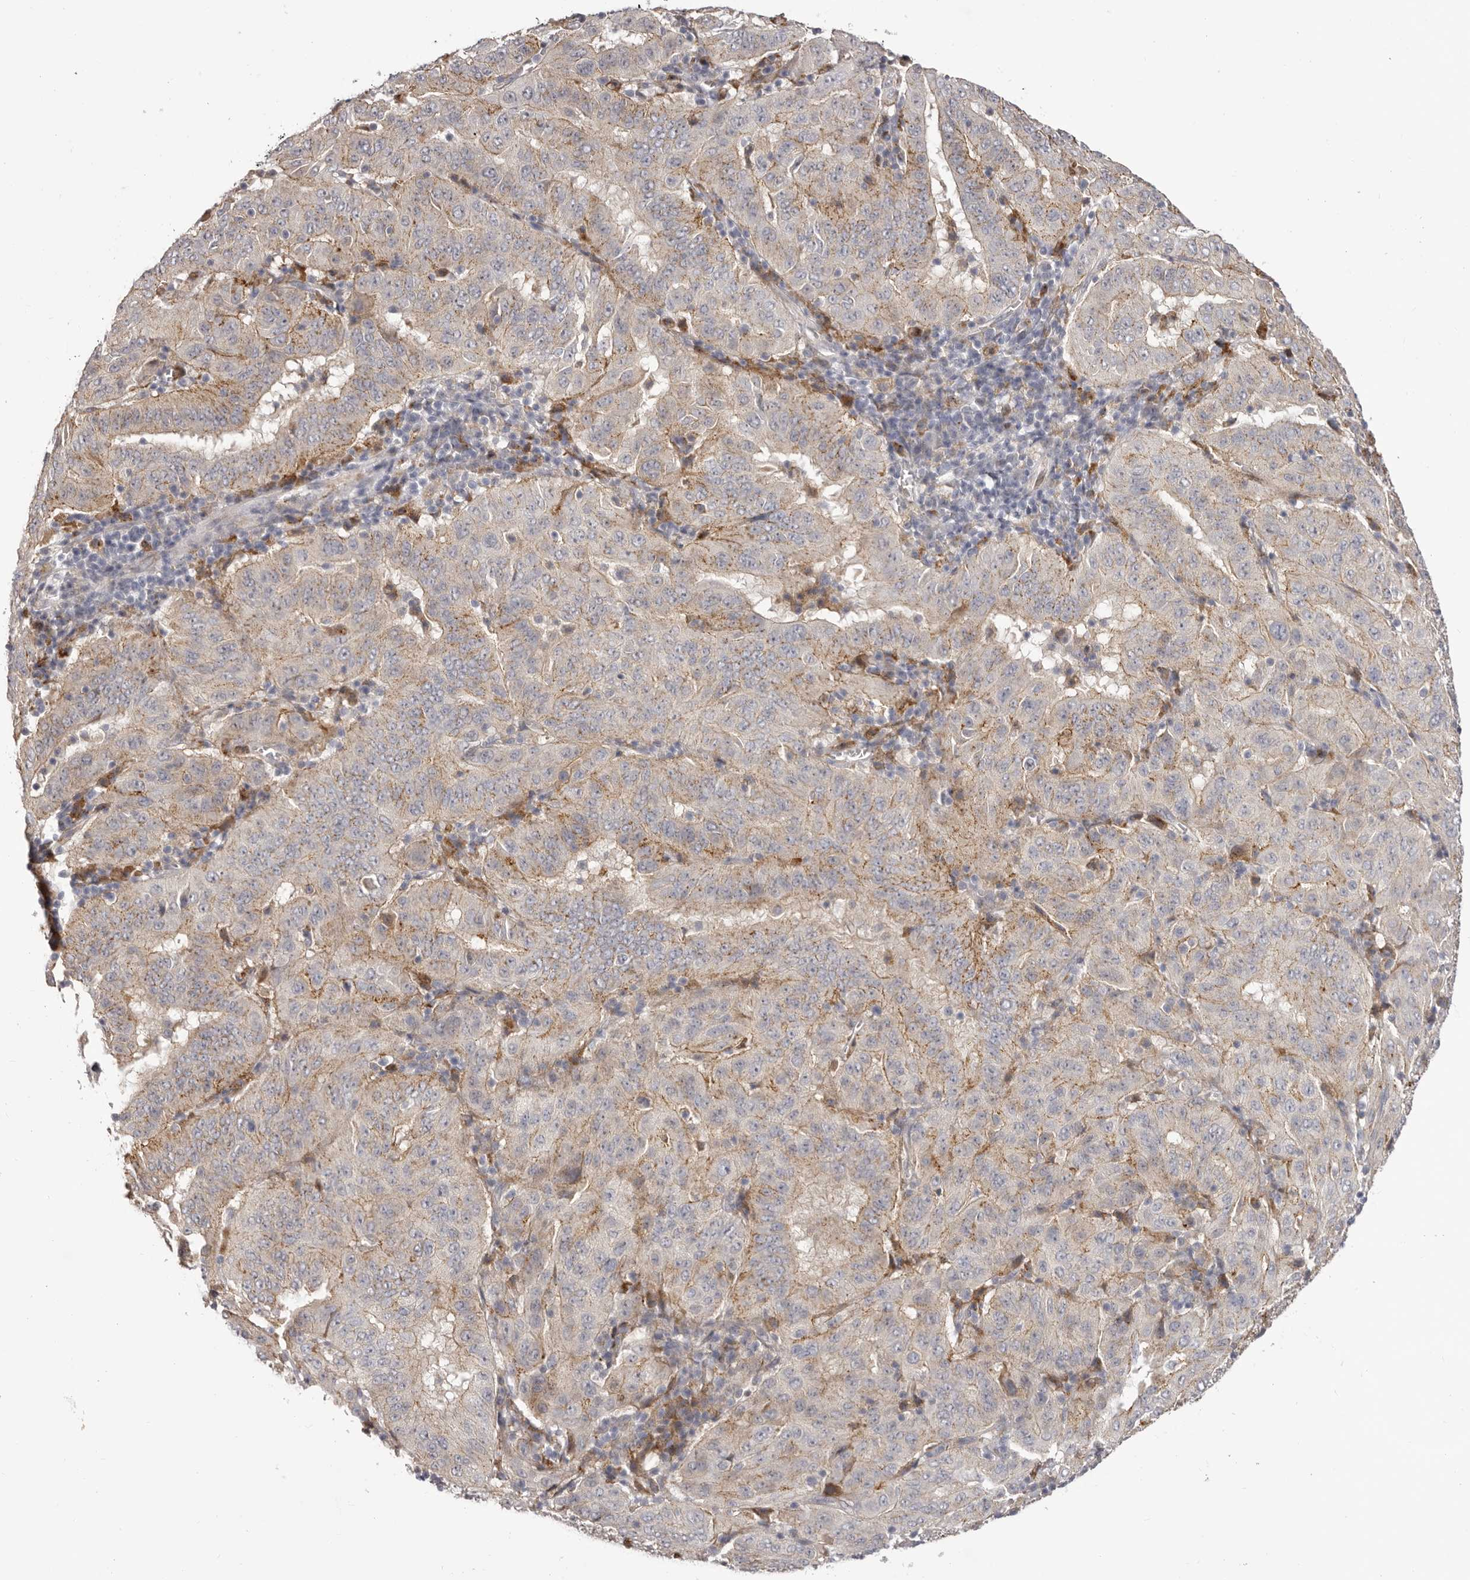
{"staining": {"intensity": "moderate", "quantity": "25%-75%", "location": "cytoplasmic/membranous"}, "tissue": "pancreatic cancer", "cell_type": "Tumor cells", "image_type": "cancer", "snomed": [{"axis": "morphology", "description": "Adenocarcinoma, NOS"}, {"axis": "topography", "description": "Pancreas"}], "caption": "Pancreatic adenocarcinoma stained with a protein marker shows moderate staining in tumor cells.", "gene": "OTUD3", "patient": {"sex": "male", "age": 63}}